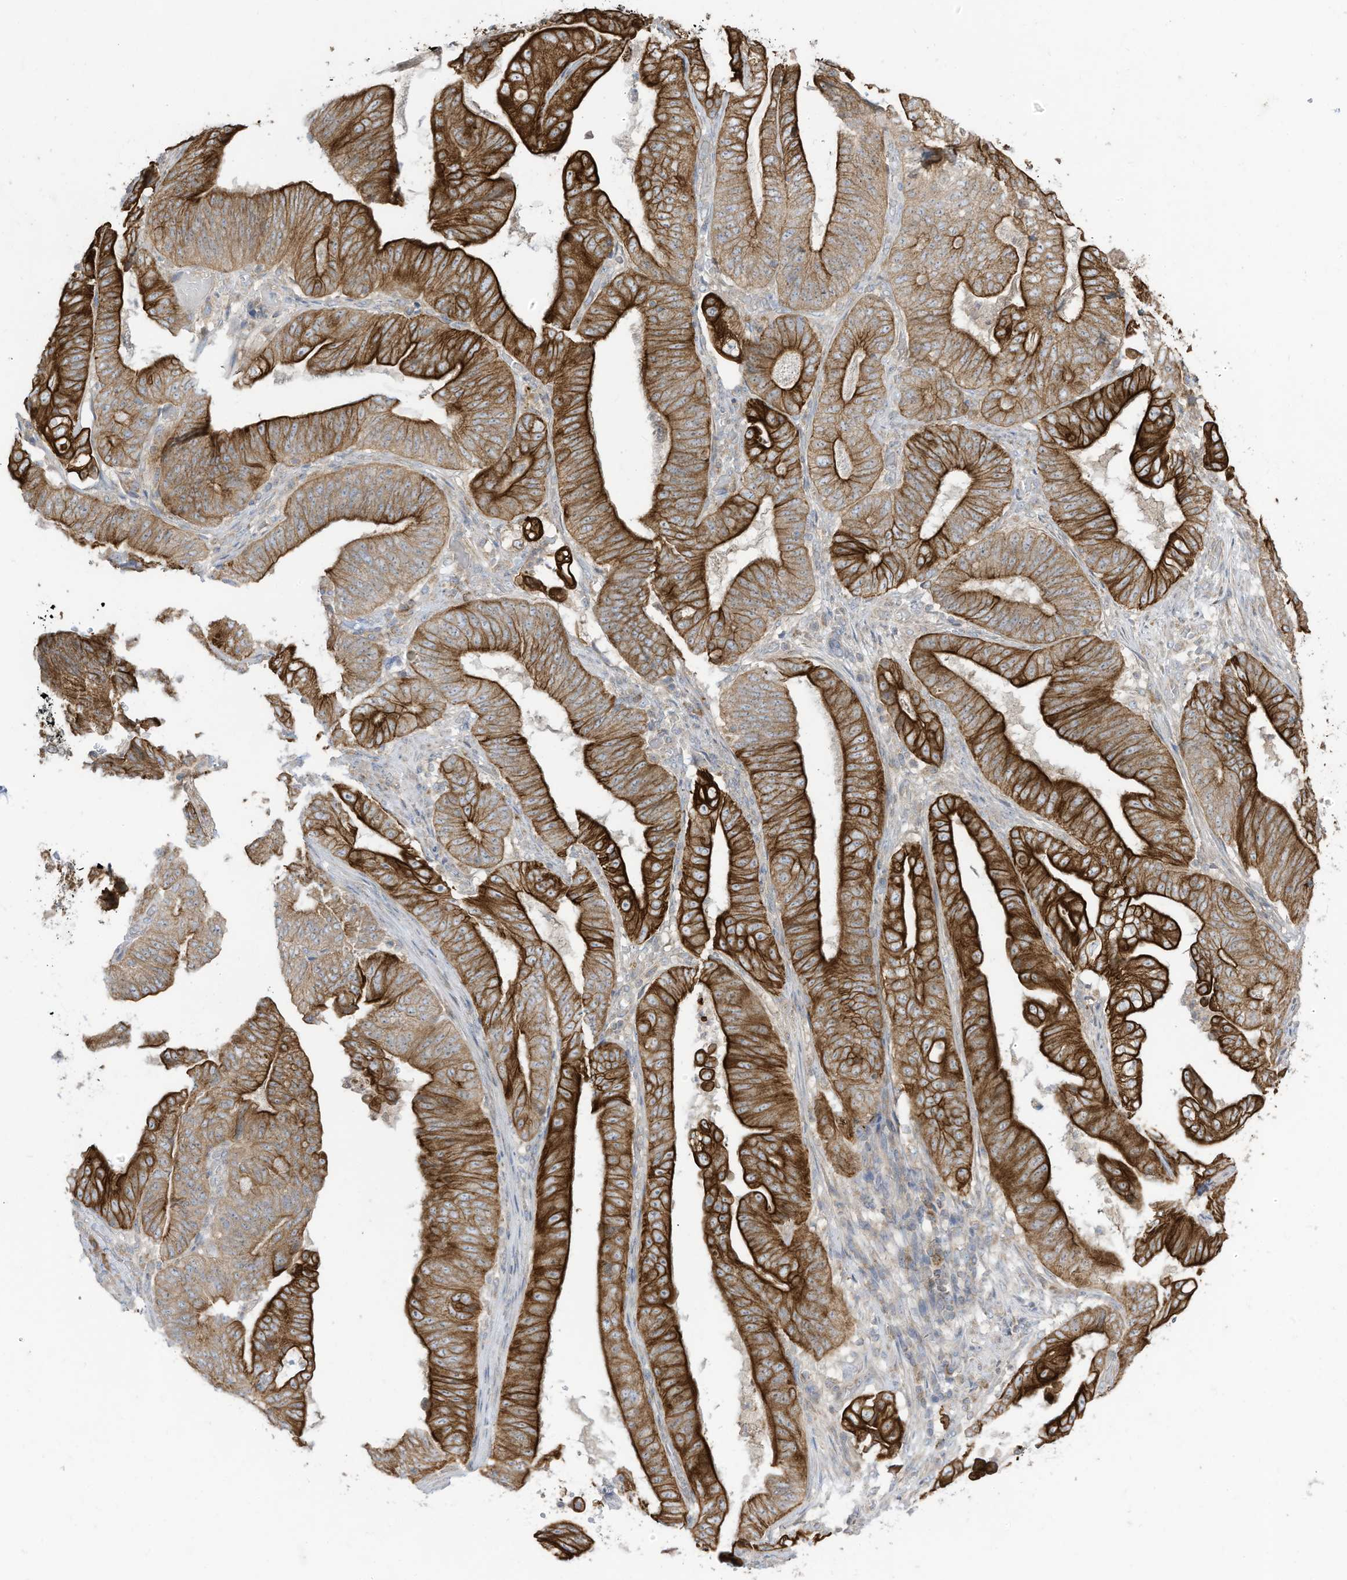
{"staining": {"intensity": "strong", "quantity": ">75%", "location": "cytoplasmic/membranous"}, "tissue": "stomach cancer", "cell_type": "Tumor cells", "image_type": "cancer", "snomed": [{"axis": "morphology", "description": "Adenocarcinoma, NOS"}, {"axis": "topography", "description": "Stomach"}], "caption": "About >75% of tumor cells in stomach cancer (adenocarcinoma) exhibit strong cytoplasmic/membranous protein staining as visualized by brown immunohistochemical staining.", "gene": "CGAS", "patient": {"sex": "female", "age": 73}}